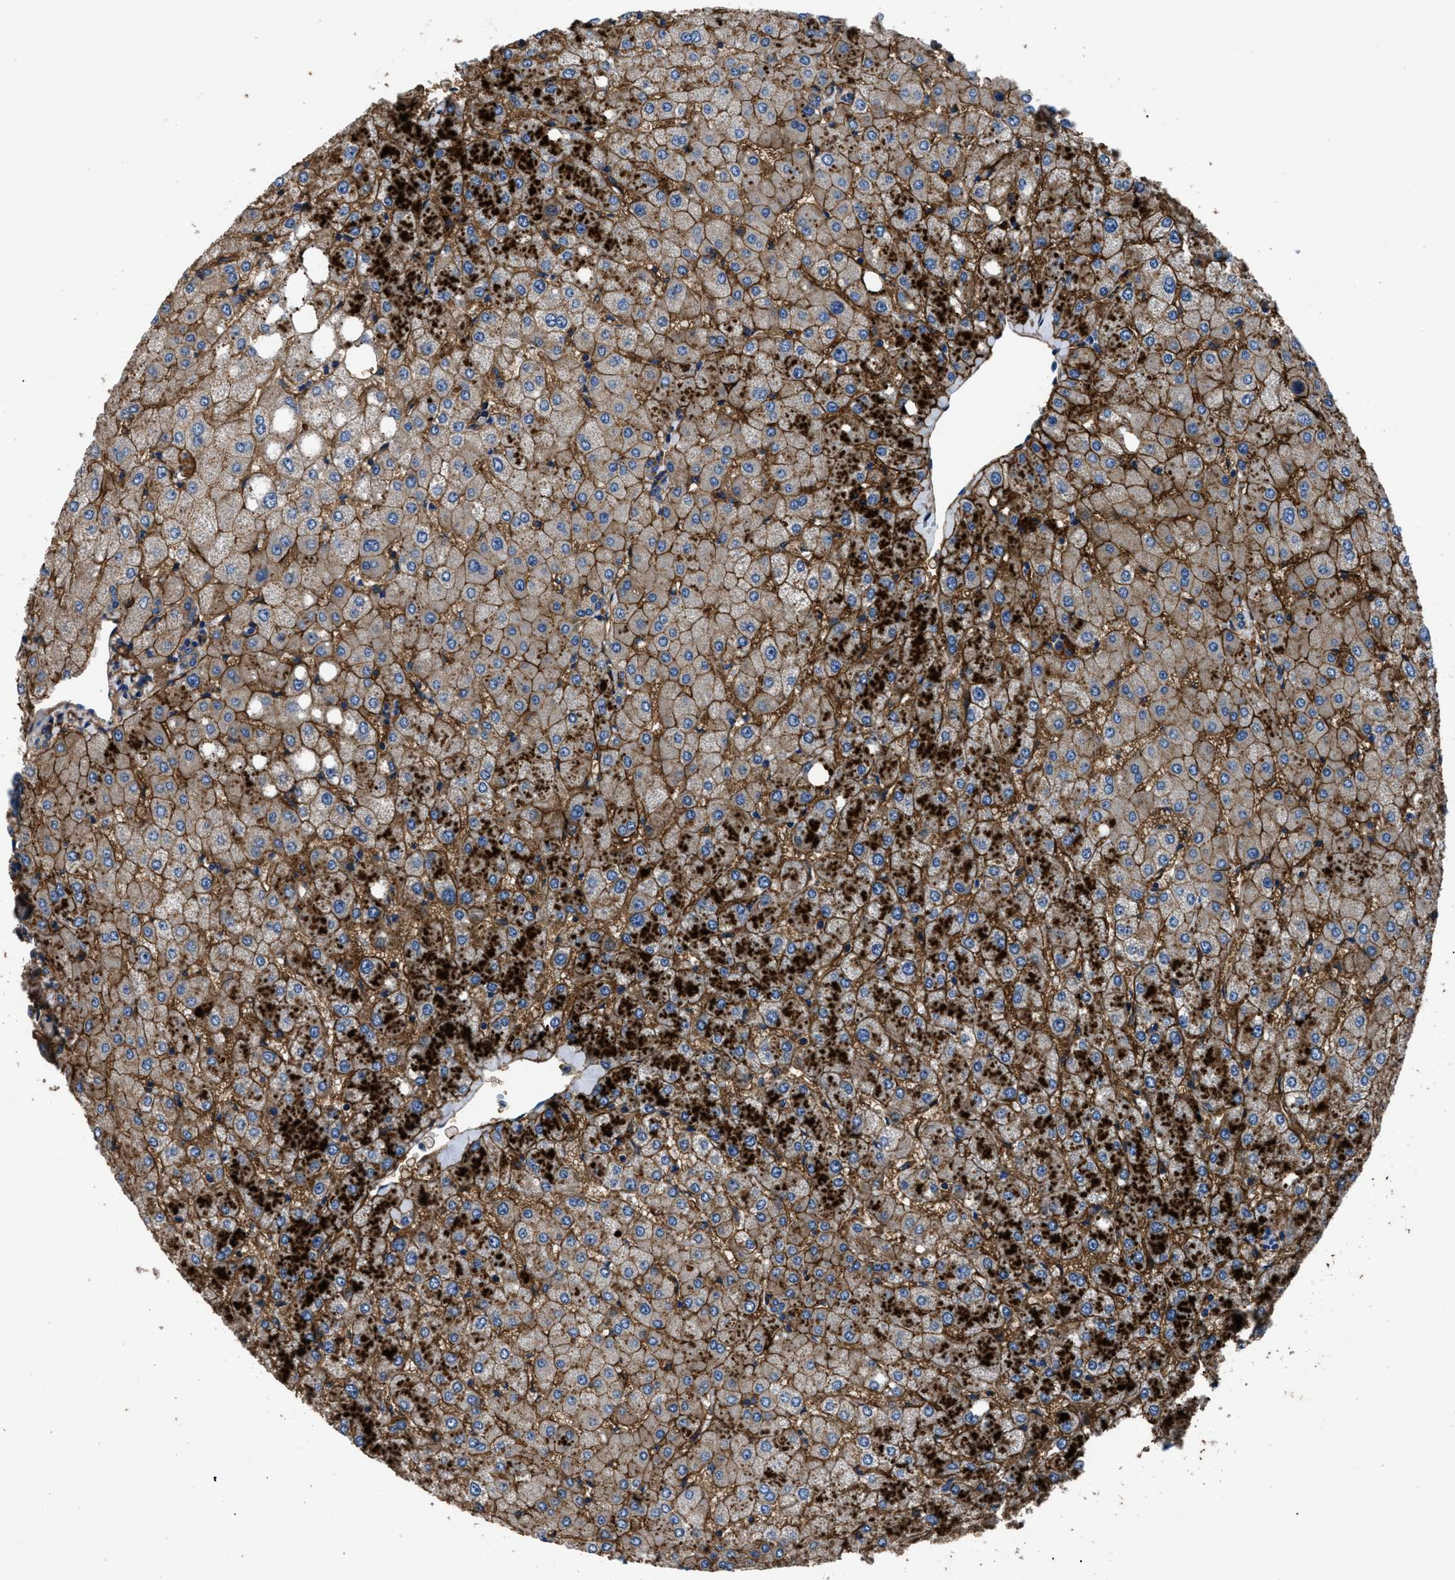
{"staining": {"intensity": "weak", "quantity": ">75%", "location": "cytoplasmic/membranous"}, "tissue": "liver", "cell_type": "Cholangiocytes", "image_type": "normal", "snomed": [{"axis": "morphology", "description": "Normal tissue, NOS"}, {"axis": "topography", "description": "Liver"}], "caption": "Liver stained for a protein shows weak cytoplasmic/membranous positivity in cholangiocytes. (DAB (3,3'-diaminobenzidine) IHC with brightfield microscopy, high magnification).", "gene": "CD276", "patient": {"sex": "female", "age": 54}}